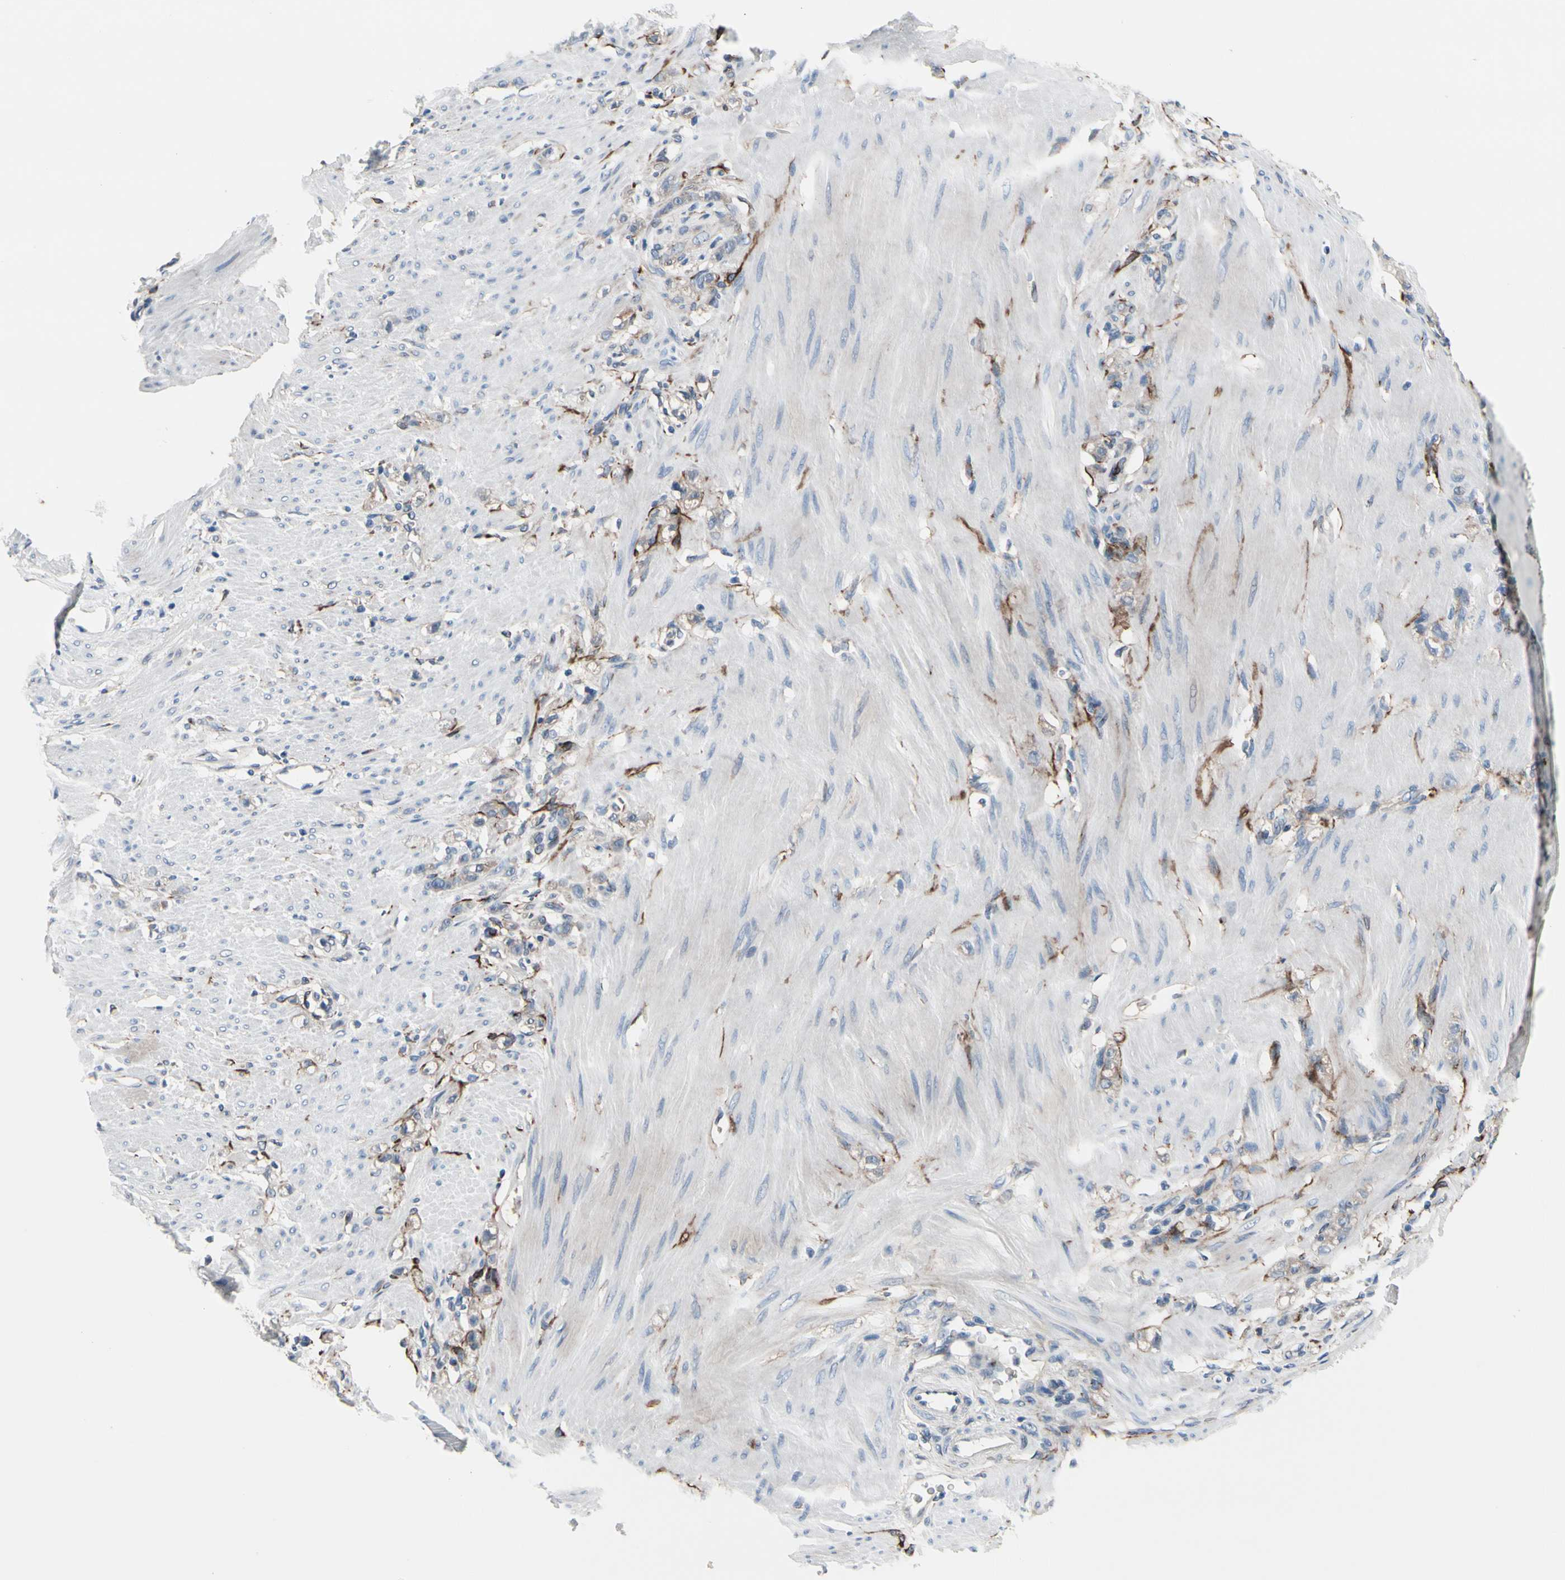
{"staining": {"intensity": "weak", "quantity": "<25%", "location": "cytoplasmic/membranous"}, "tissue": "stomach cancer", "cell_type": "Tumor cells", "image_type": "cancer", "snomed": [{"axis": "morphology", "description": "Adenocarcinoma, NOS"}, {"axis": "topography", "description": "Stomach"}], "caption": "High power microscopy photomicrograph of an immunohistochemistry micrograph of stomach adenocarcinoma, revealing no significant staining in tumor cells.", "gene": "PRKAR2B", "patient": {"sex": "male", "age": 82}}